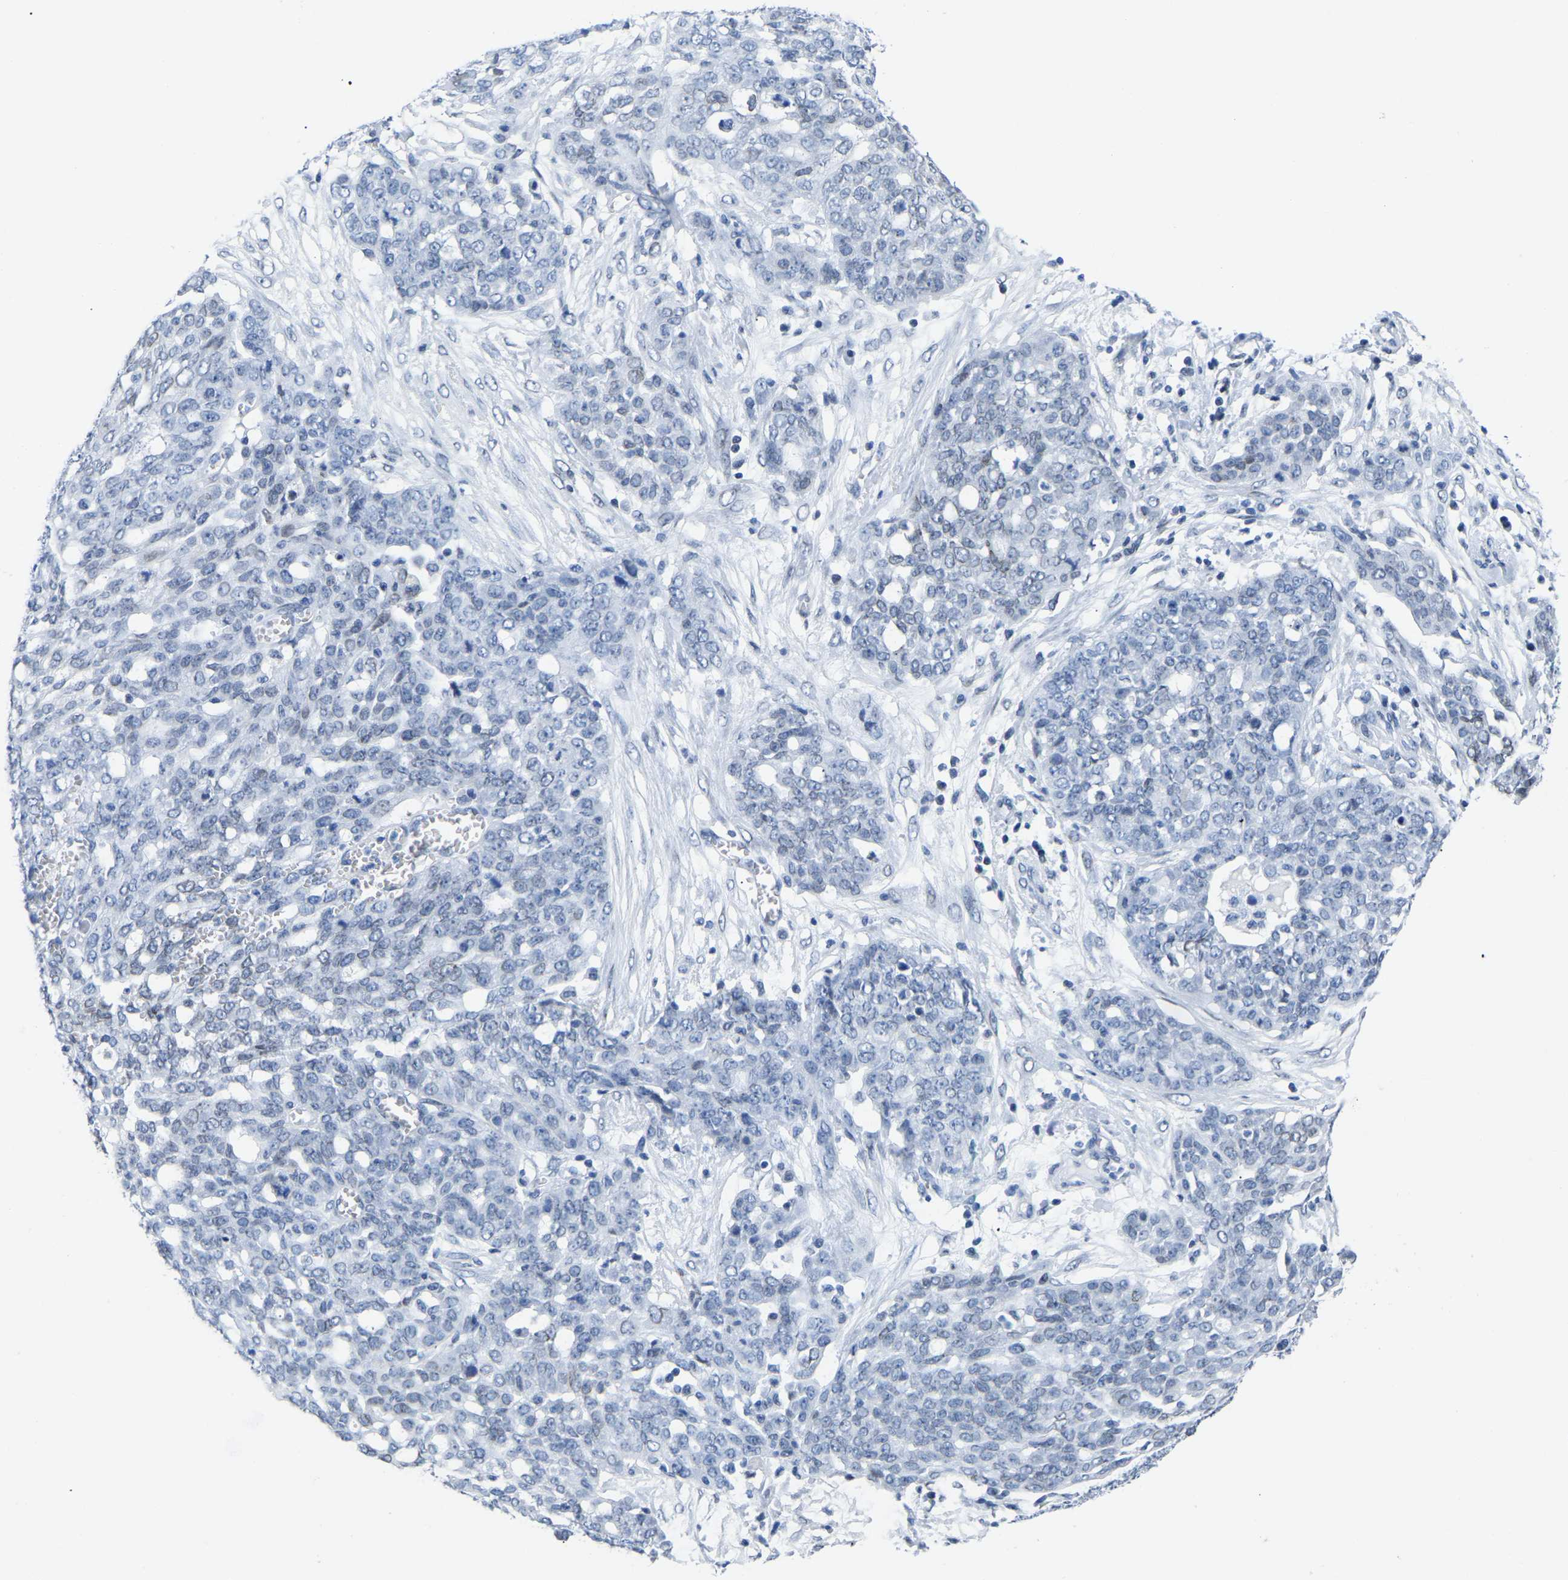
{"staining": {"intensity": "negative", "quantity": "none", "location": "none"}, "tissue": "ovarian cancer", "cell_type": "Tumor cells", "image_type": "cancer", "snomed": [{"axis": "morphology", "description": "Cystadenocarcinoma, serous, NOS"}, {"axis": "topography", "description": "Soft tissue"}, {"axis": "topography", "description": "Ovary"}], "caption": "Ovarian cancer (serous cystadenocarcinoma) stained for a protein using immunohistochemistry (IHC) reveals no staining tumor cells.", "gene": "UPK3A", "patient": {"sex": "female", "age": 57}}